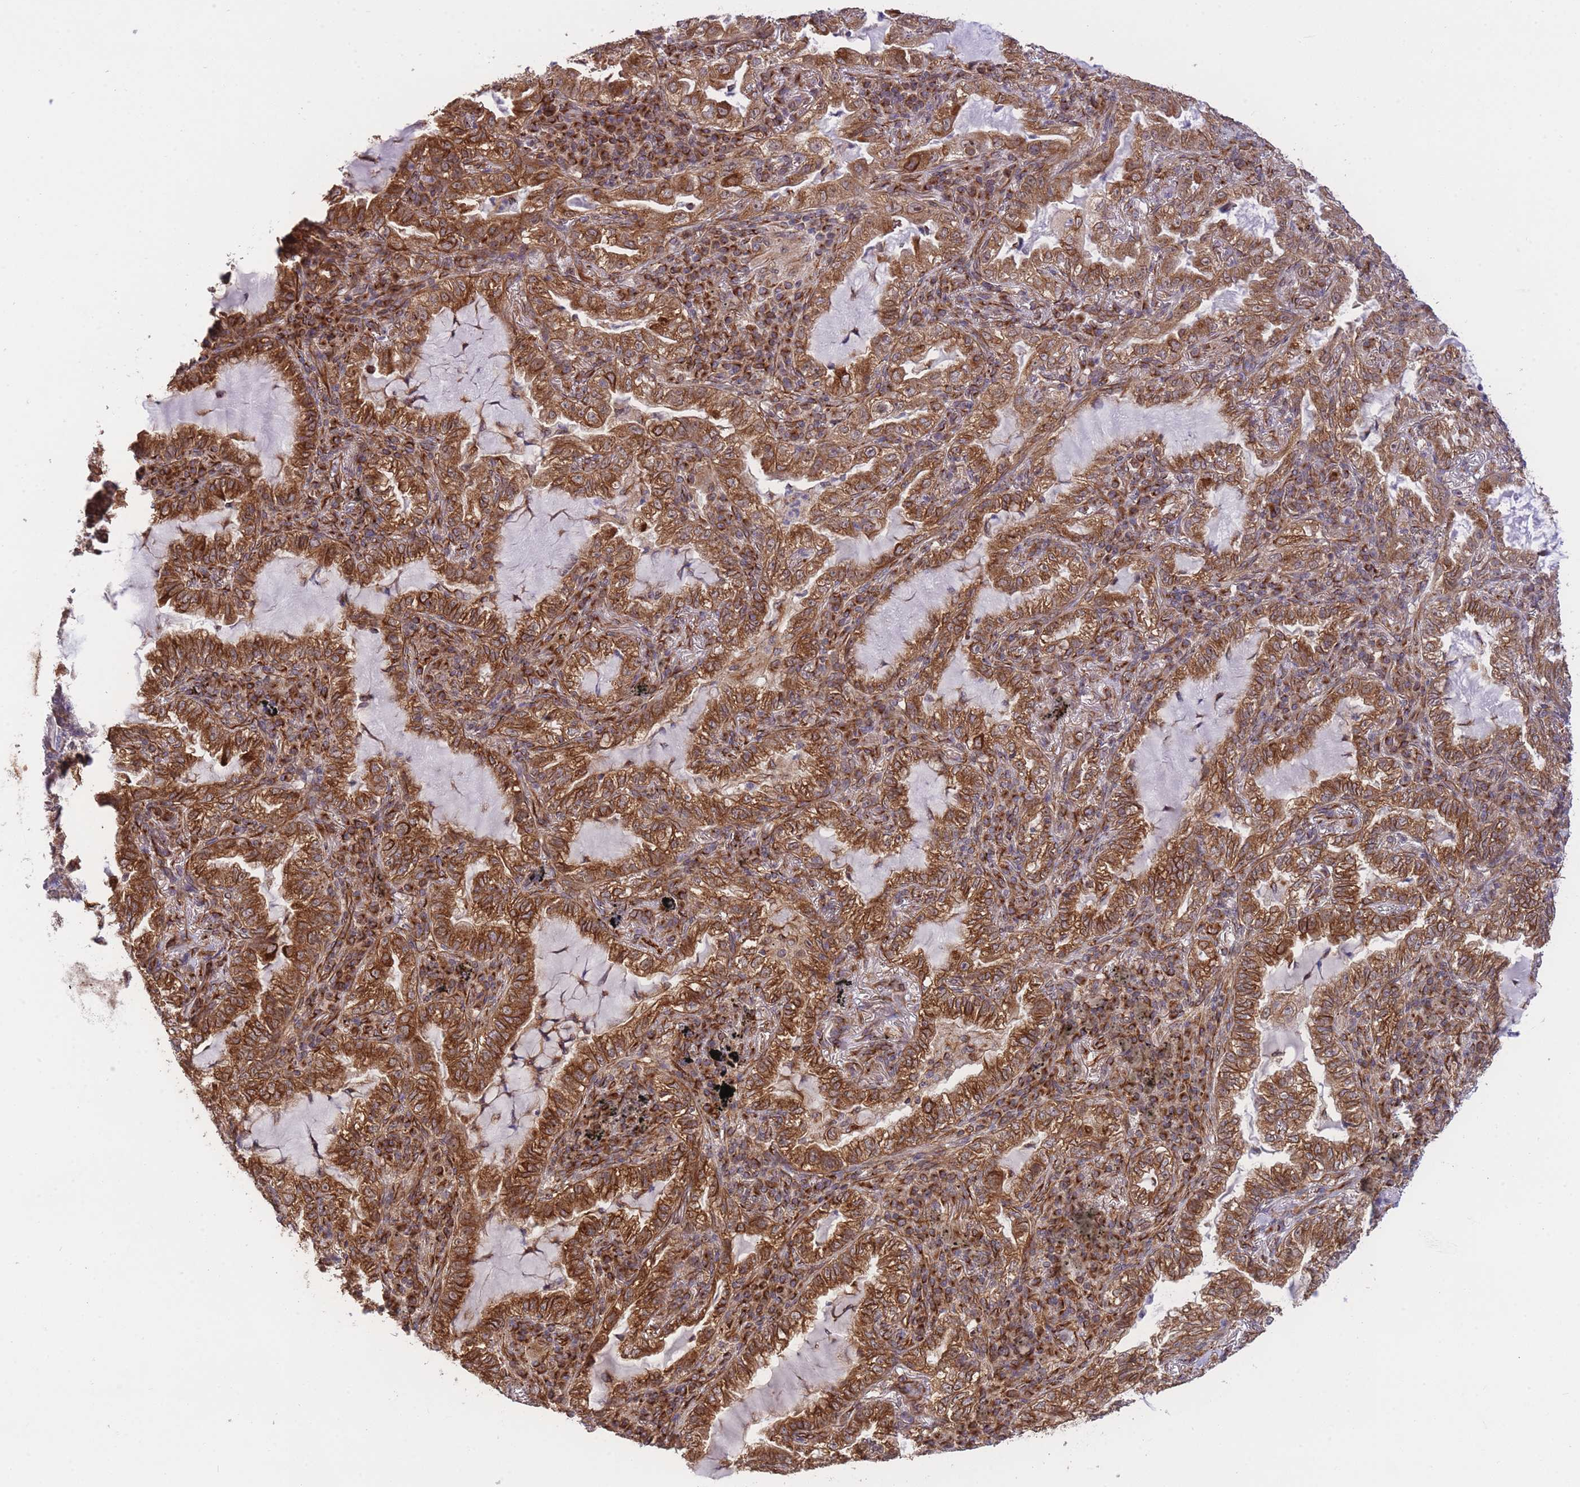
{"staining": {"intensity": "strong", "quantity": ">75%", "location": "cytoplasmic/membranous"}, "tissue": "lung cancer", "cell_type": "Tumor cells", "image_type": "cancer", "snomed": [{"axis": "morphology", "description": "Adenocarcinoma, NOS"}, {"axis": "topography", "description": "Lung"}], "caption": "The micrograph demonstrates a brown stain indicating the presence of a protein in the cytoplasmic/membranous of tumor cells in lung cancer (adenocarcinoma).", "gene": "EXOSC8", "patient": {"sex": "female", "age": 73}}